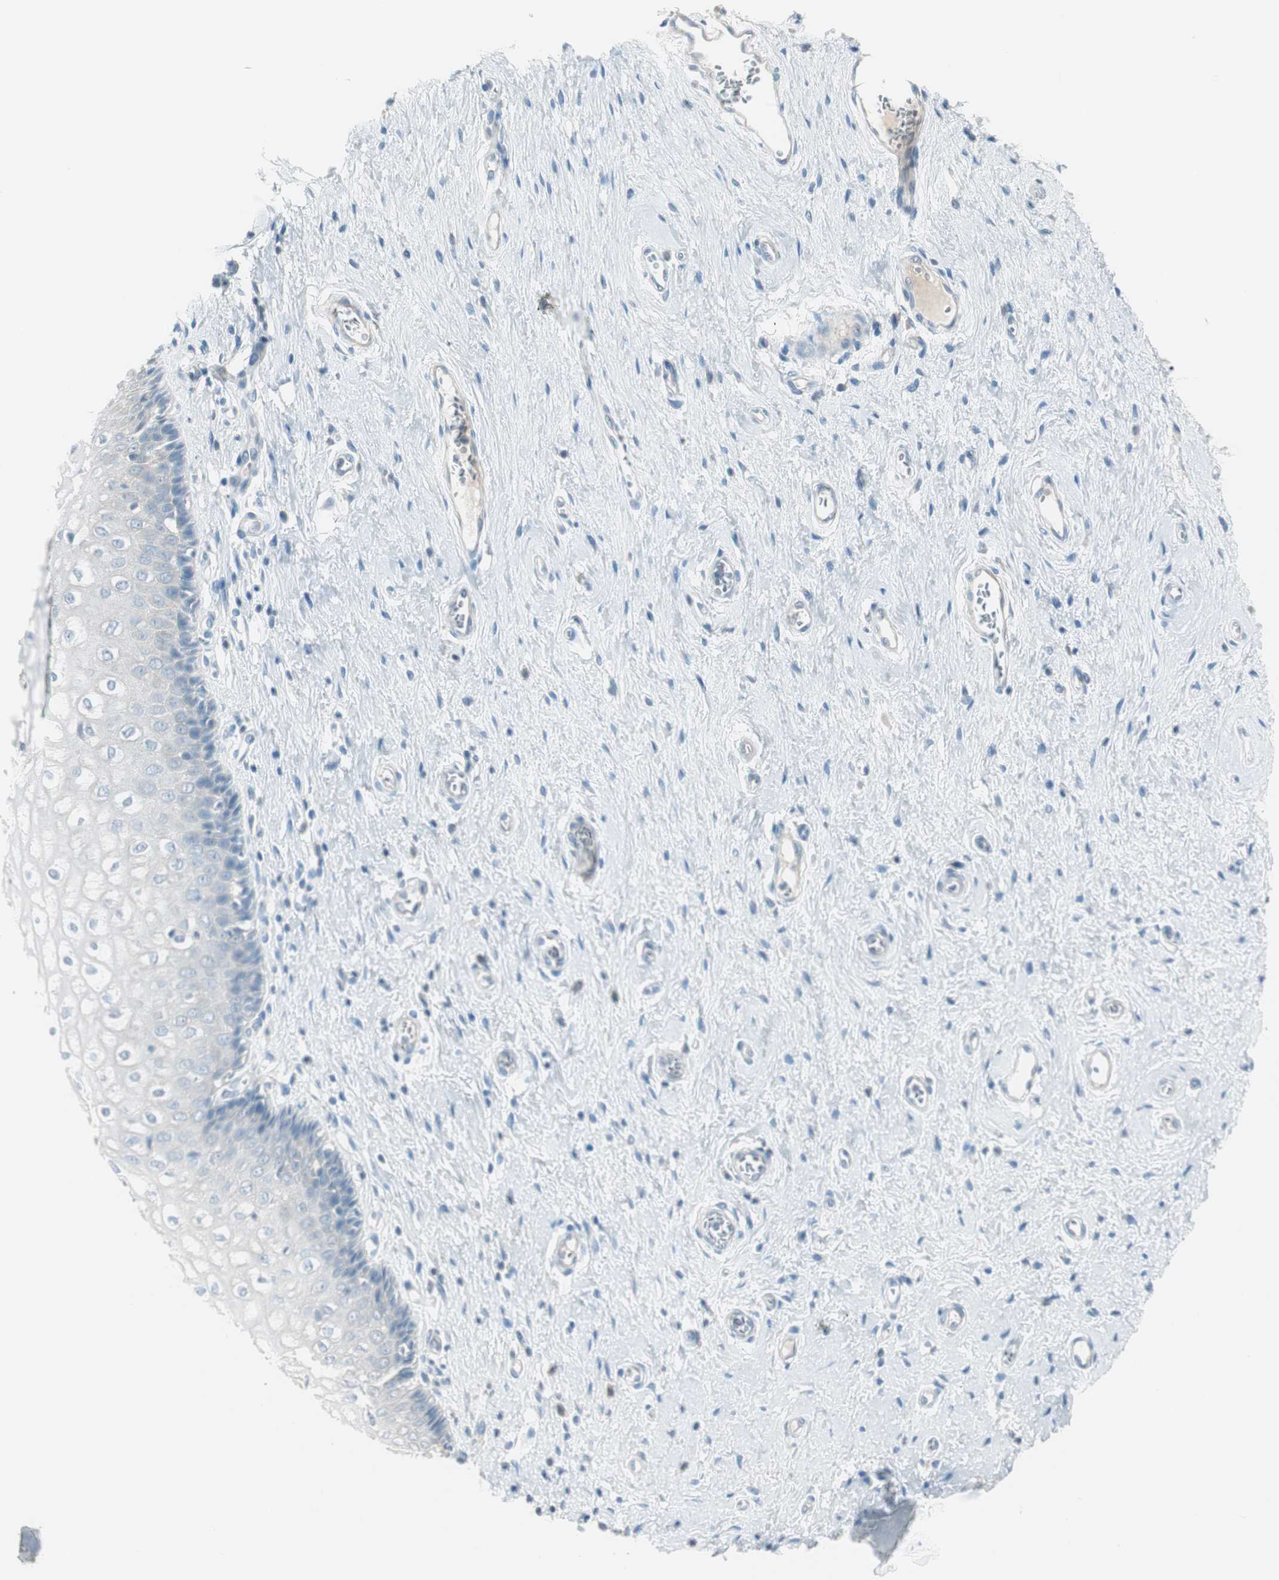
{"staining": {"intensity": "negative", "quantity": "none", "location": "none"}, "tissue": "vagina", "cell_type": "Squamous epithelial cells", "image_type": "normal", "snomed": [{"axis": "morphology", "description": "Normal tissue, NOS"}, {"axis": "topography", "description": "Soft tissue"}, {"axis": "topography", "description": "Vagina"}], "caption": "Squamous epithelial cells are negative for protein expression in benign human vagina. (DAB immunohistochemistry (IHC) with hematoxylin counter stain).", "gene": "ITLN2", "patient": {"sex": "female", "age": 61}}